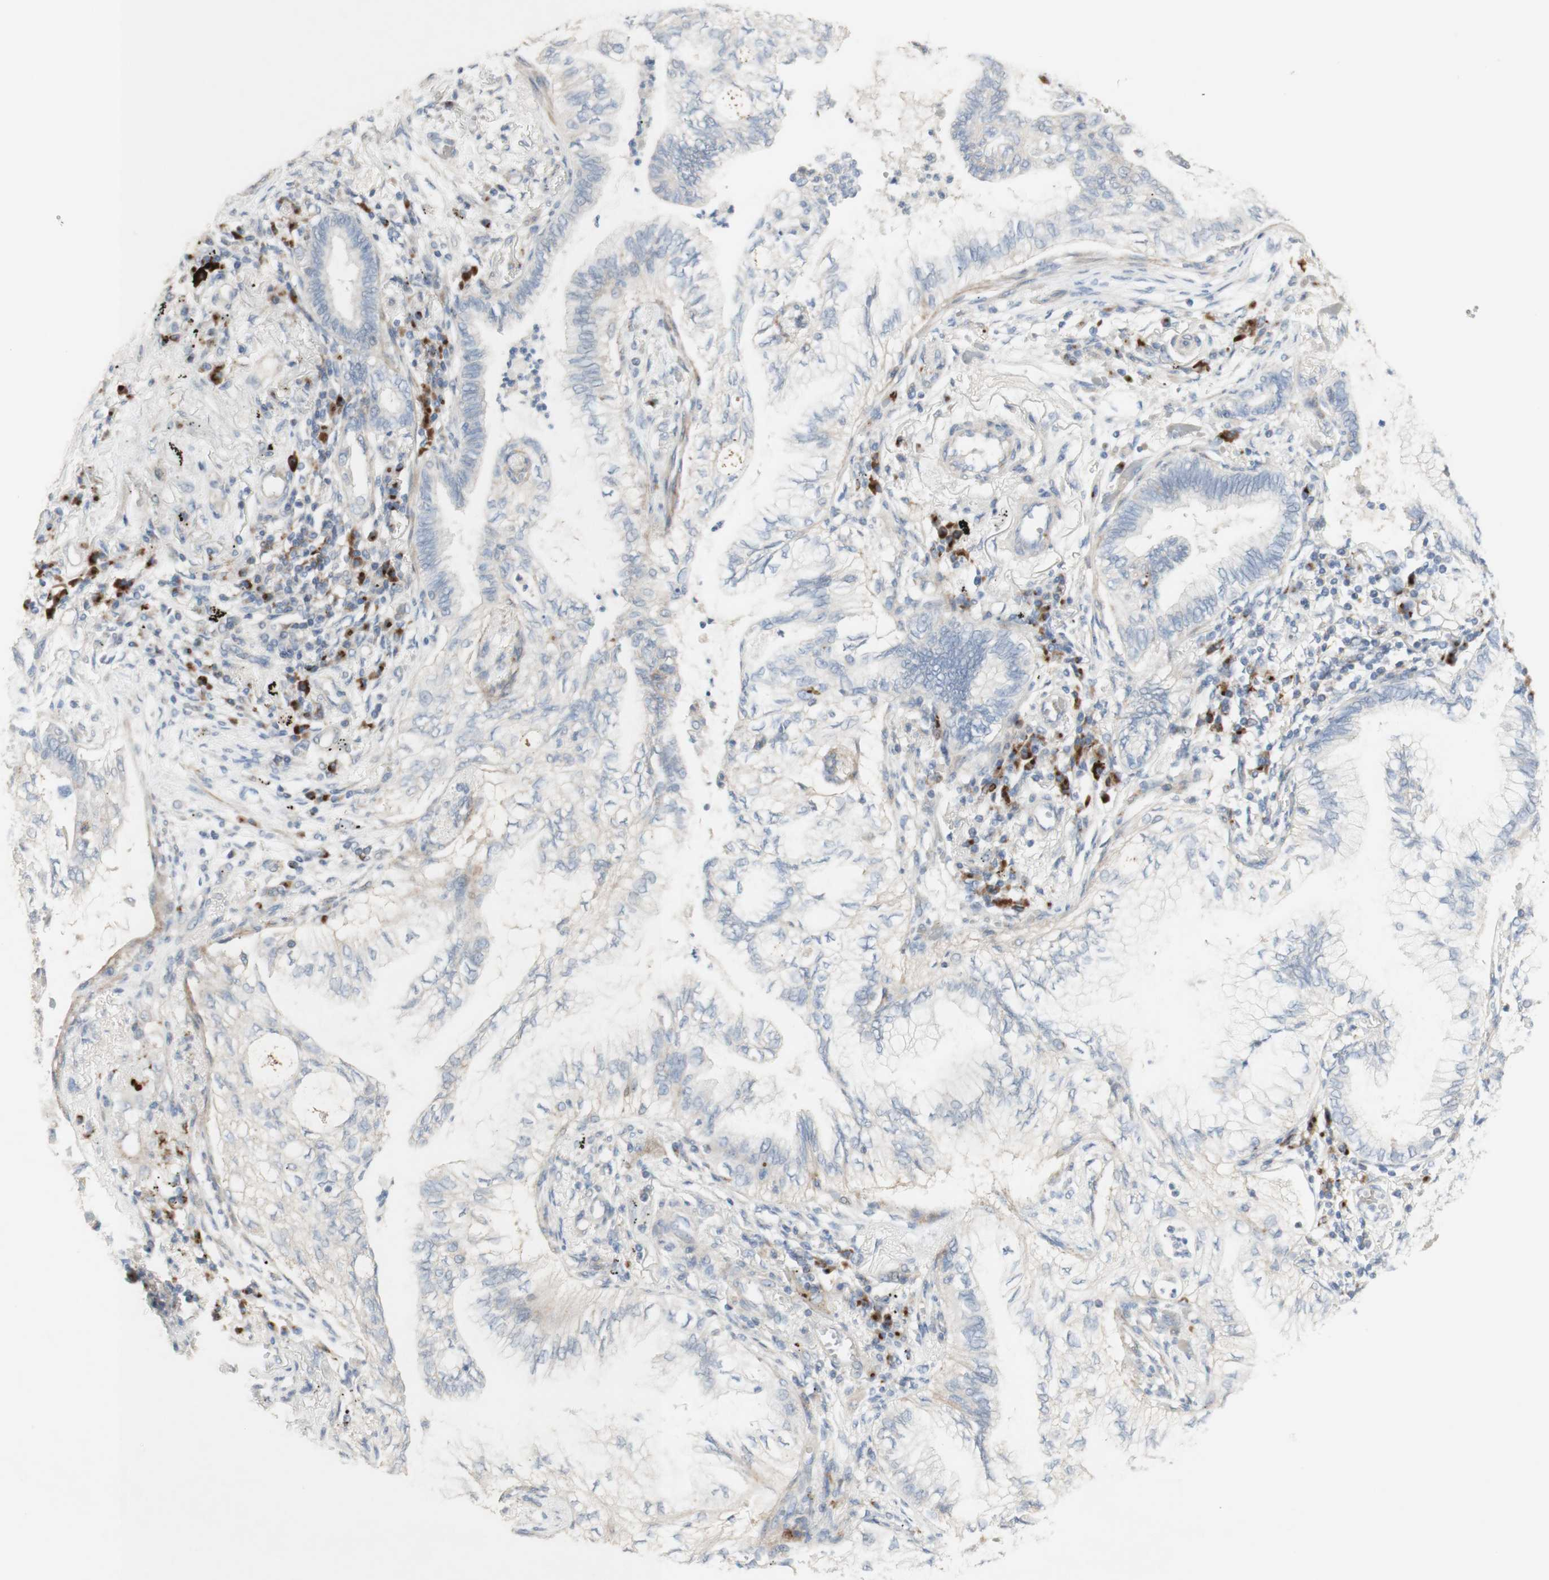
{"staining": {"intensity": "negative", "quantity": "none", "location": "none"}, "tissue": "lung cancer", "cell_type": "Tumor cells", "image_type": "cancer", "snomed": [{"axis": "morphology", "description": "Normal tissue, NOS"}, {"axis": "morphology", "description": "Adenocarcinoma, NOS"}, {"axis": "topography", "description": "Bronchus"}, {"axis": "topography", "description": "Lung"}], "caption": "Immunohistochemical staining of human lung adenocarcinoma reveals no significant expression in tumor cells.", "gene": "MANEA", "patient": {"sex": "female", "age": 70}}